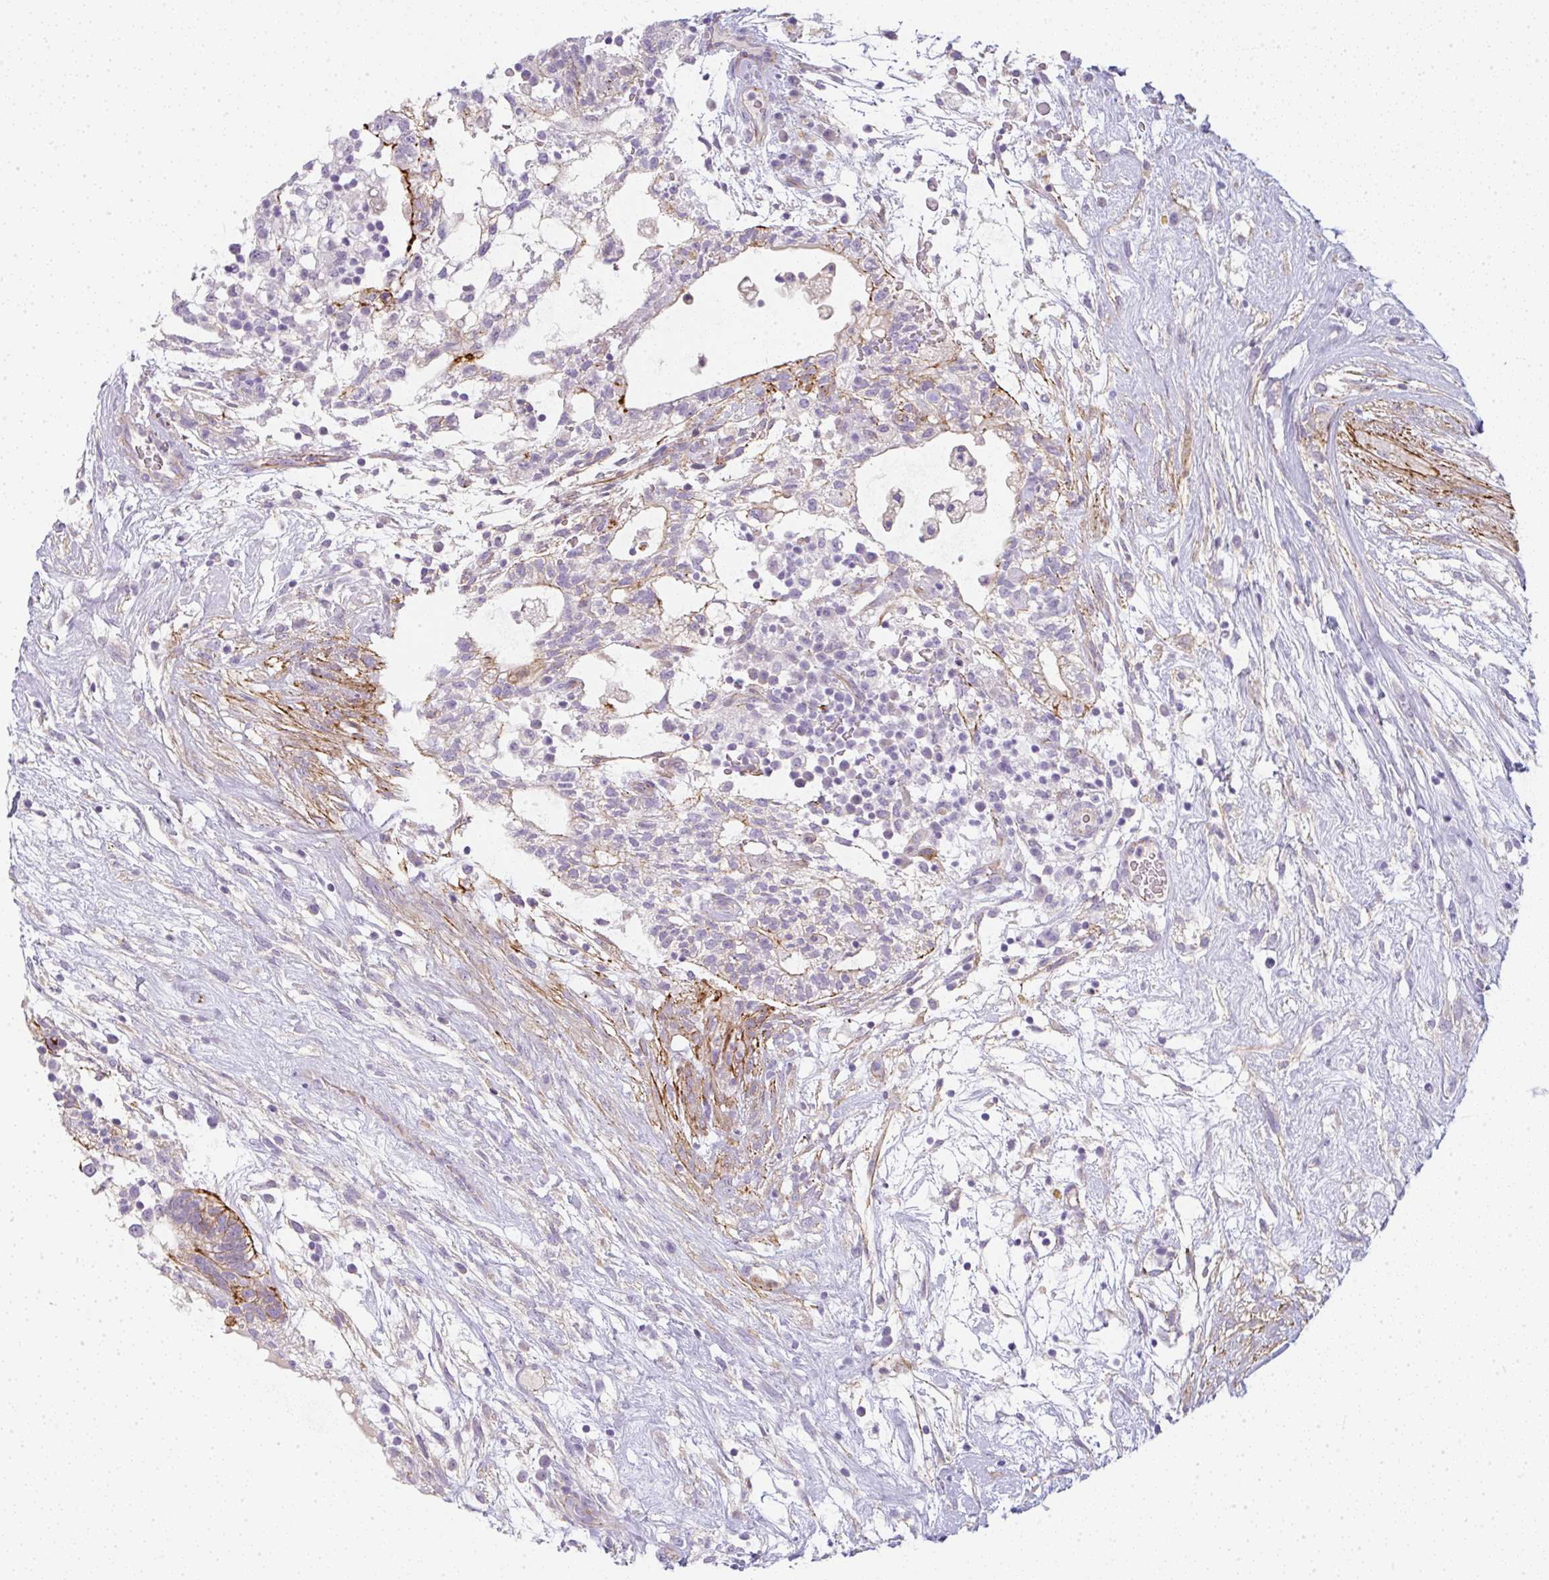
{"staining": {"intensity": "moderate", "quantity": "<25%", "location": "cytoplasmic/membranous"}, "tissue": "testis cancer", "cell_type": "Tumor cells", "image_type": "cancer", "snomed": [{"axis": "morphology", "description": "Carcinoma, Embryonal, NOS"}, {"axis": "topography", "description": "Testis"}], "caption": "Brown immunohistochemical staining in human embryonal carcinoma (testis) reveals moderate cytoplasmic/membranous positivity in about <25% of tumor cells.", "gene": "LPAR4", "patient": {"sex": "male", "age": 32}}